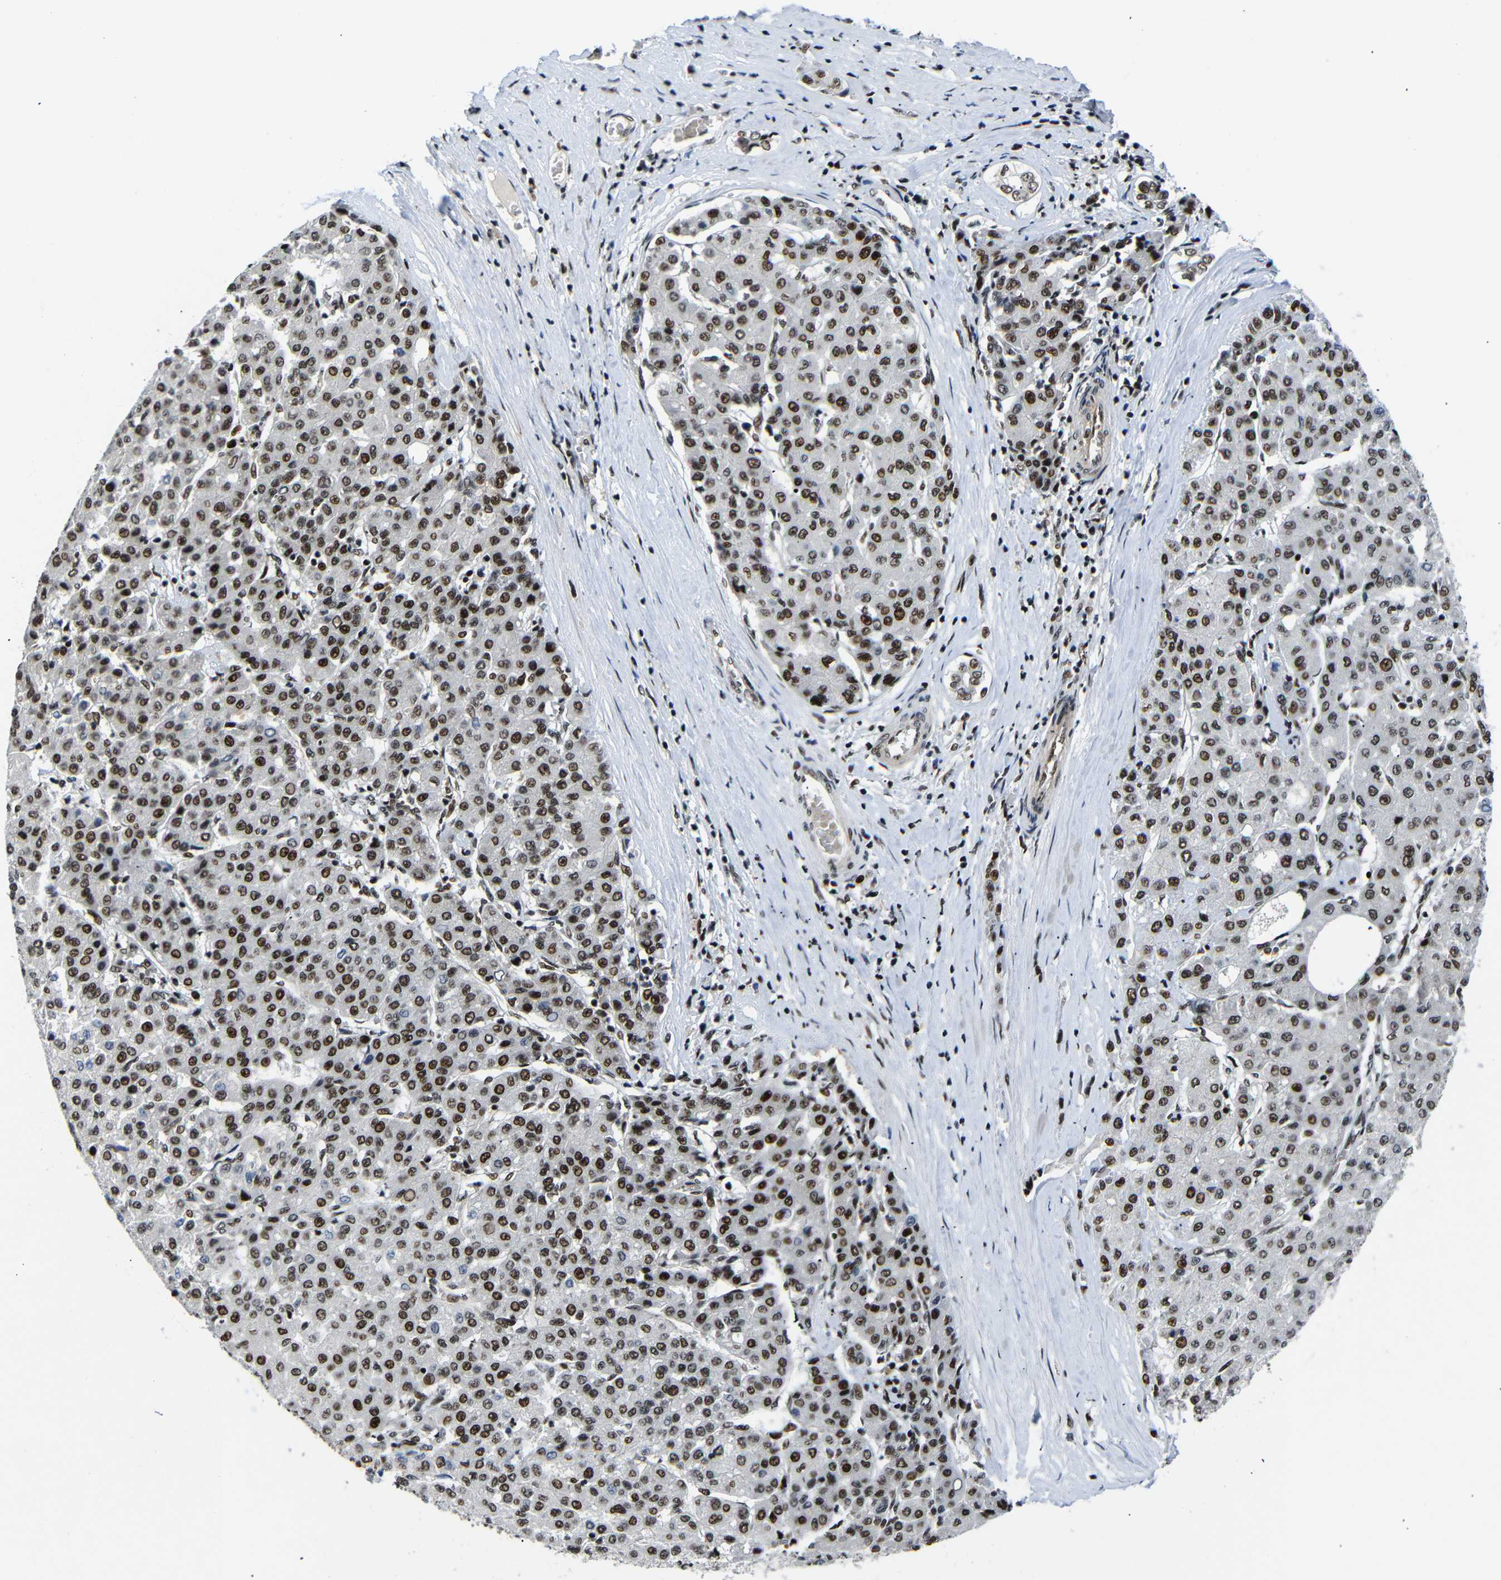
{"staining": {"intensity": "strong", "quantity": ">75%", "location": "nuclear"}, "tissue": "liver cancer", "cell_type": "Tumor cells", "image_type": "cancer", "snomed": [{"axis": "morphology", "description": "Carcinoma, Hepatocellular, NOS"}, {"axis": "topography", "description": "Liver"}], "caption": "Immunohistochemical staining of liver hepatocellular carcinoma displays high levels of strong nuclear expression in approximately >75% of tumor cells. The staining was performed using DAB, with brown indicating positive protein expression. Nuclei are stained blue with hematoxylin.", "gene": "SETDB2", "patient": {"sex": "male", "age": 65}}